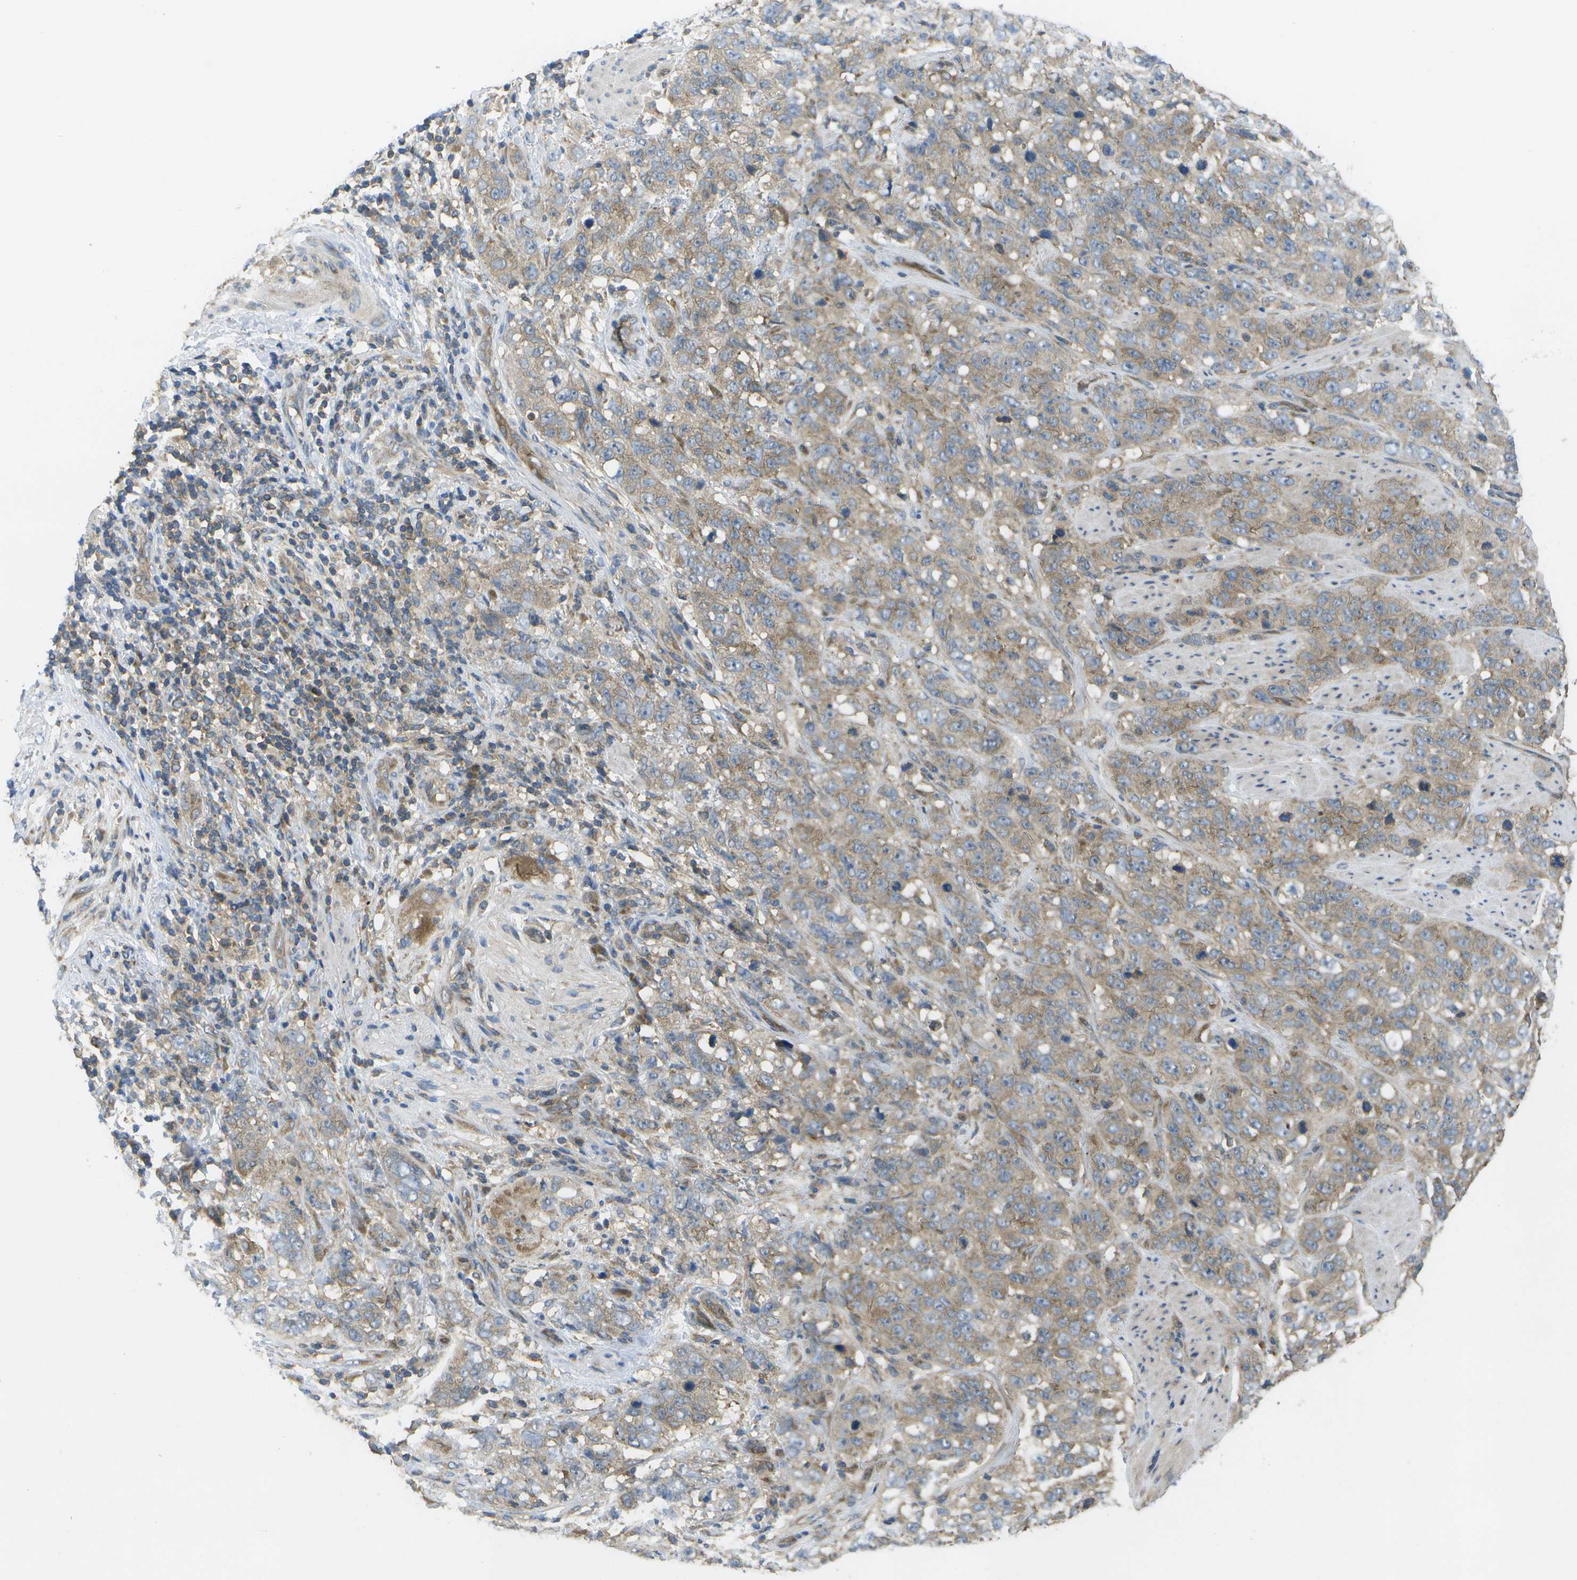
{"staining": {"intensity": "moderate", "quantity": "25%-75%", "location": "cytoplasmic/membranous"}, "tissue": "stomach cancer", "cell_type": "Tumor cells", "image_type": "cancer", "snomed": [{"axis": "morphology", "description": "Adenocarcinoma, NOS"}, {"axis": "topography", "description": "Stomach"}], "caption": "Immunohistochemistry micrograph of human stomach cancer stained for a protein (brown), which displays medium levels of moderate cytoplasmic/membranous staining in approximately 25%-75% of tumor cells.", "gene": "DPM3", "patient": {"sex": "male", "age": 48}}